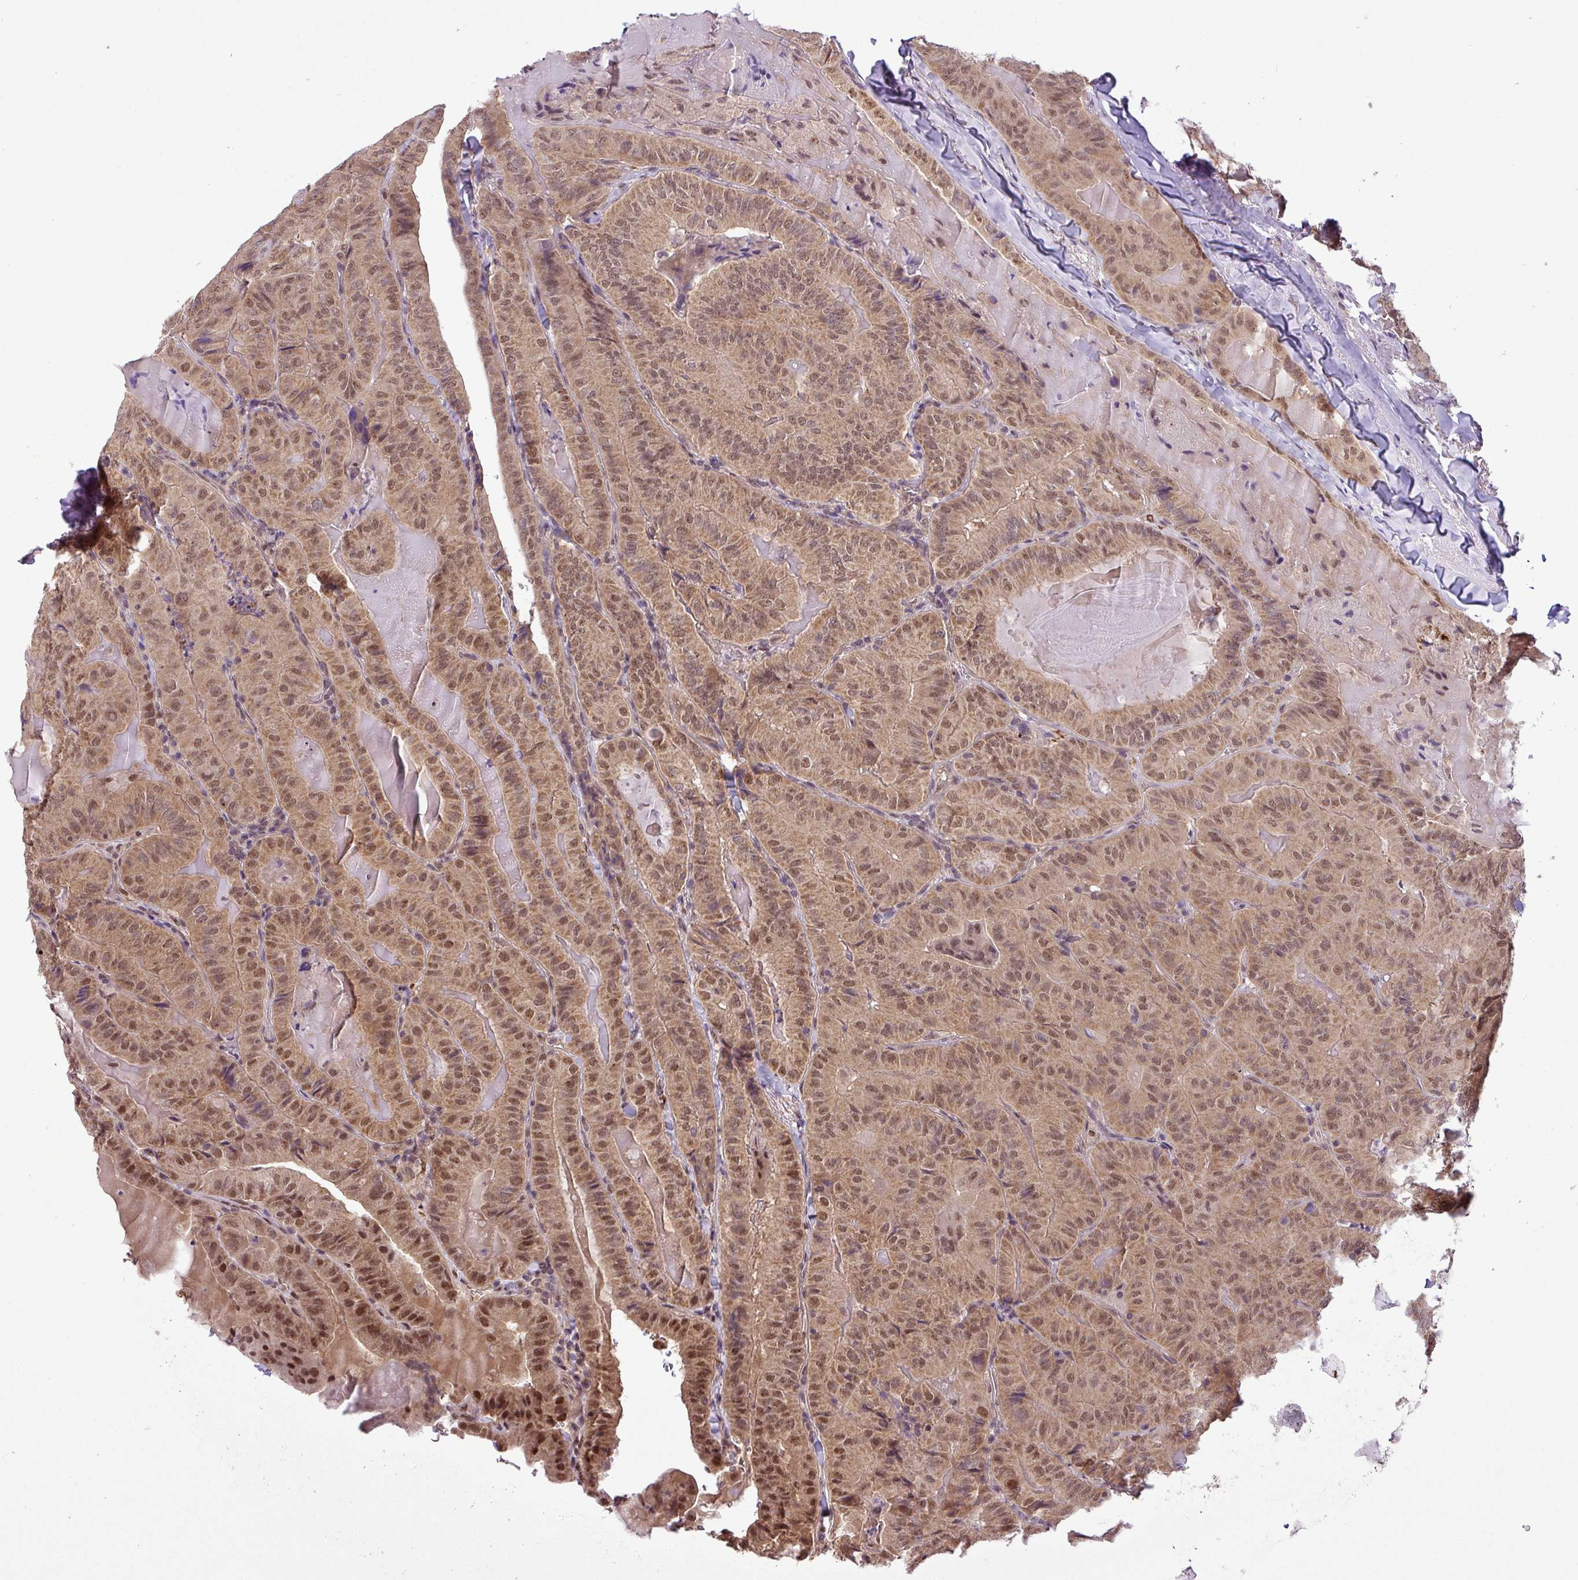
{"staining": {"intensity": "moderate", "quantity": ">75%", "location": "cytoplasmic/membranous,nuclear"}, "tissue": "thyroid cancer", "cell_type": "Tumor cells", "image_type": "cancer", "snomed": [{"axis": "morphology", "description": "Papillary adenocarcinoma, NOS"}, {"axis": "topography", "description": "Thyroid gland"}], "caption": "A histopathology image showing moderate cytoplasmic/membranous and nuclear expression in about >75% of tumor cells in thyroid papillary adenocarcinoma, as visualized by brown immunohistochemical staining.", "gene": "MFHAS1", "patient": {"sex": "female", "age": 68}}